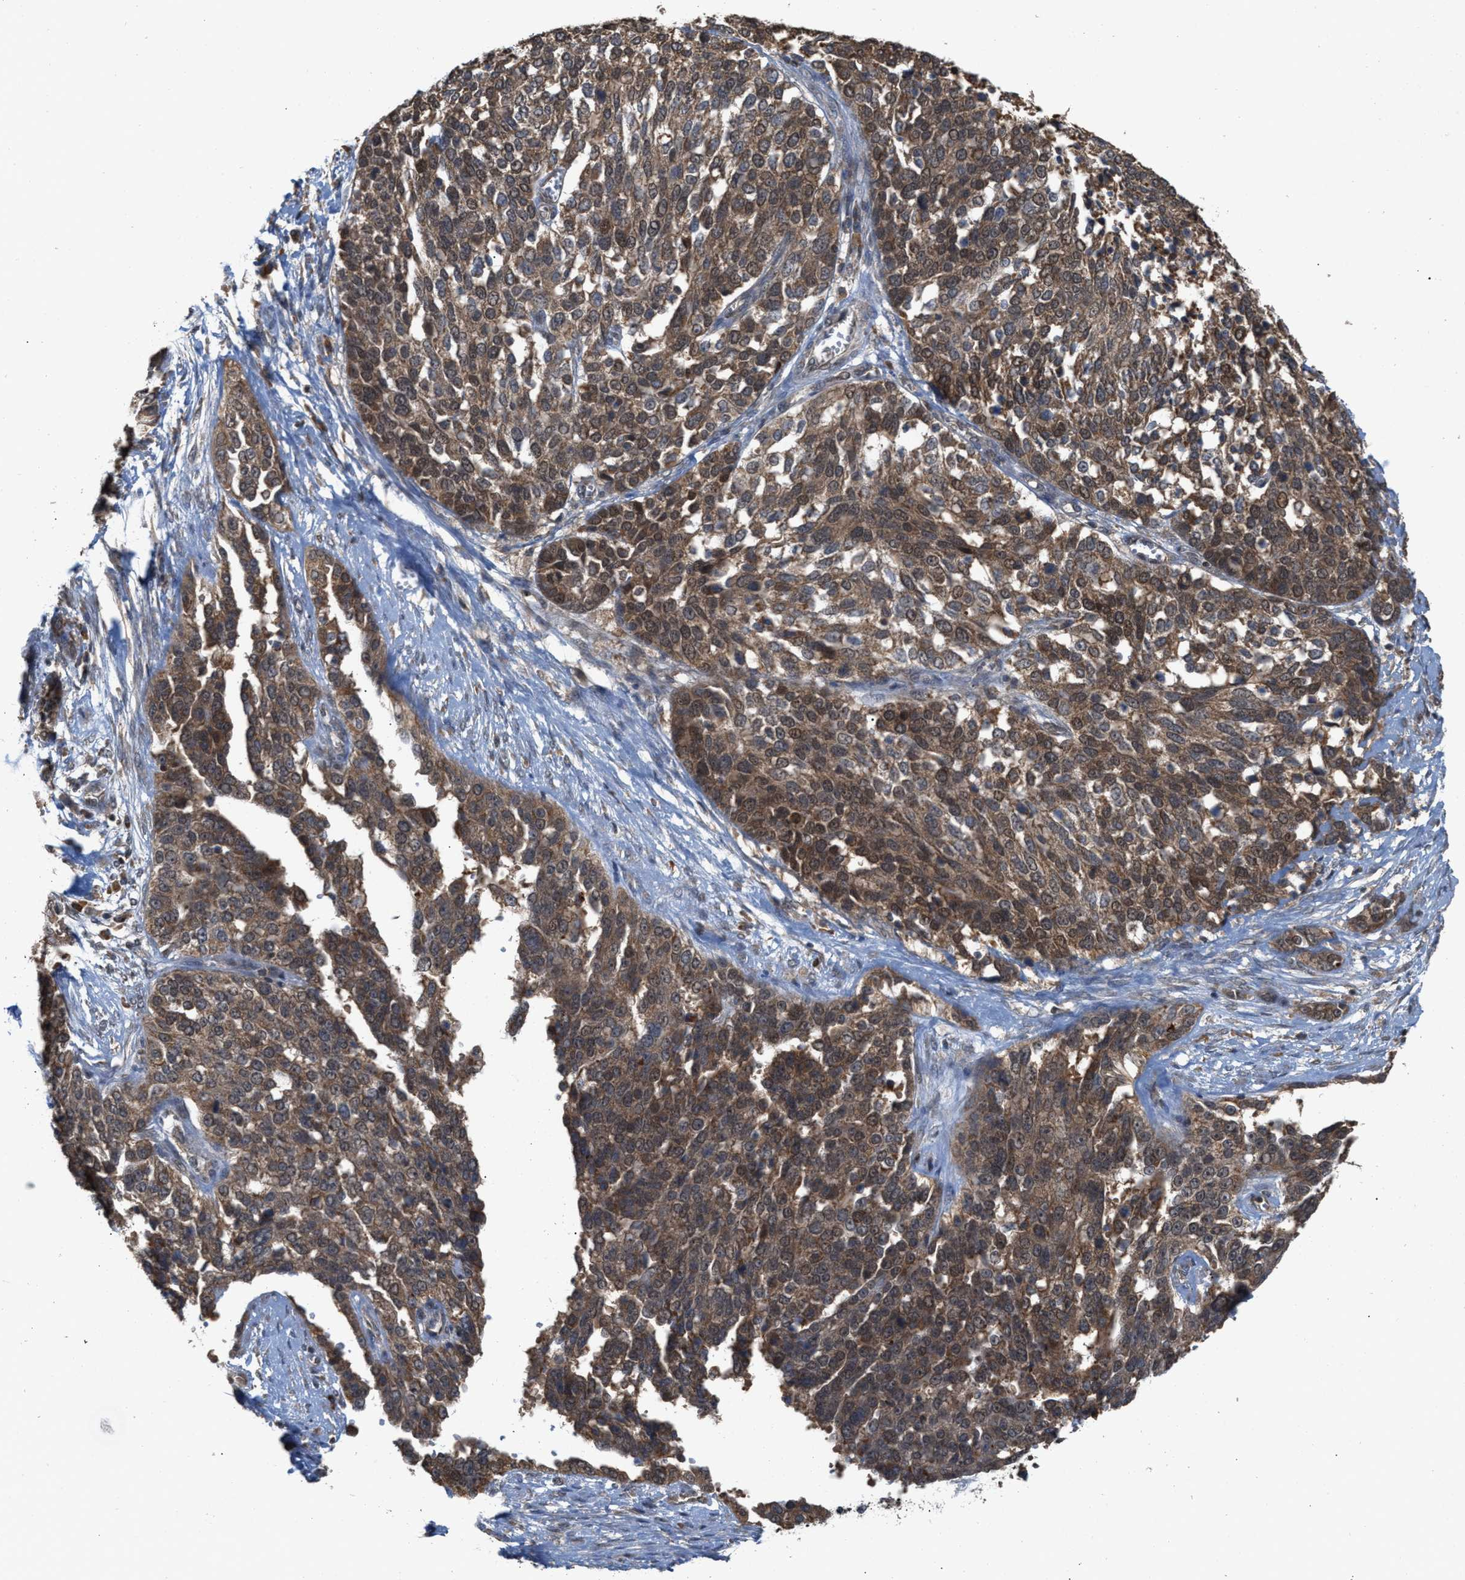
{"staining": {"intensity": "moderate", "quantity": ">75%", "location": "cytoplasmic/membranous"}, "tissue": "ovarian cancer", "cell_type": "Tumor cells", "image_type": "cancer", "snomed": [{"axis": "morphology", "description": "Cystadenocarcinoma, serous, NOS"}, {"axis": "topography", "description": "Ovary"}], "caption": "Brown immunohistochemical staining in human ovarian cancer reveals moderate cytoplasmic/membranous positivity in about >75% of tumor cells.", "gene": "C9orf78", "patient": {"sex": "female", "age": 44}}